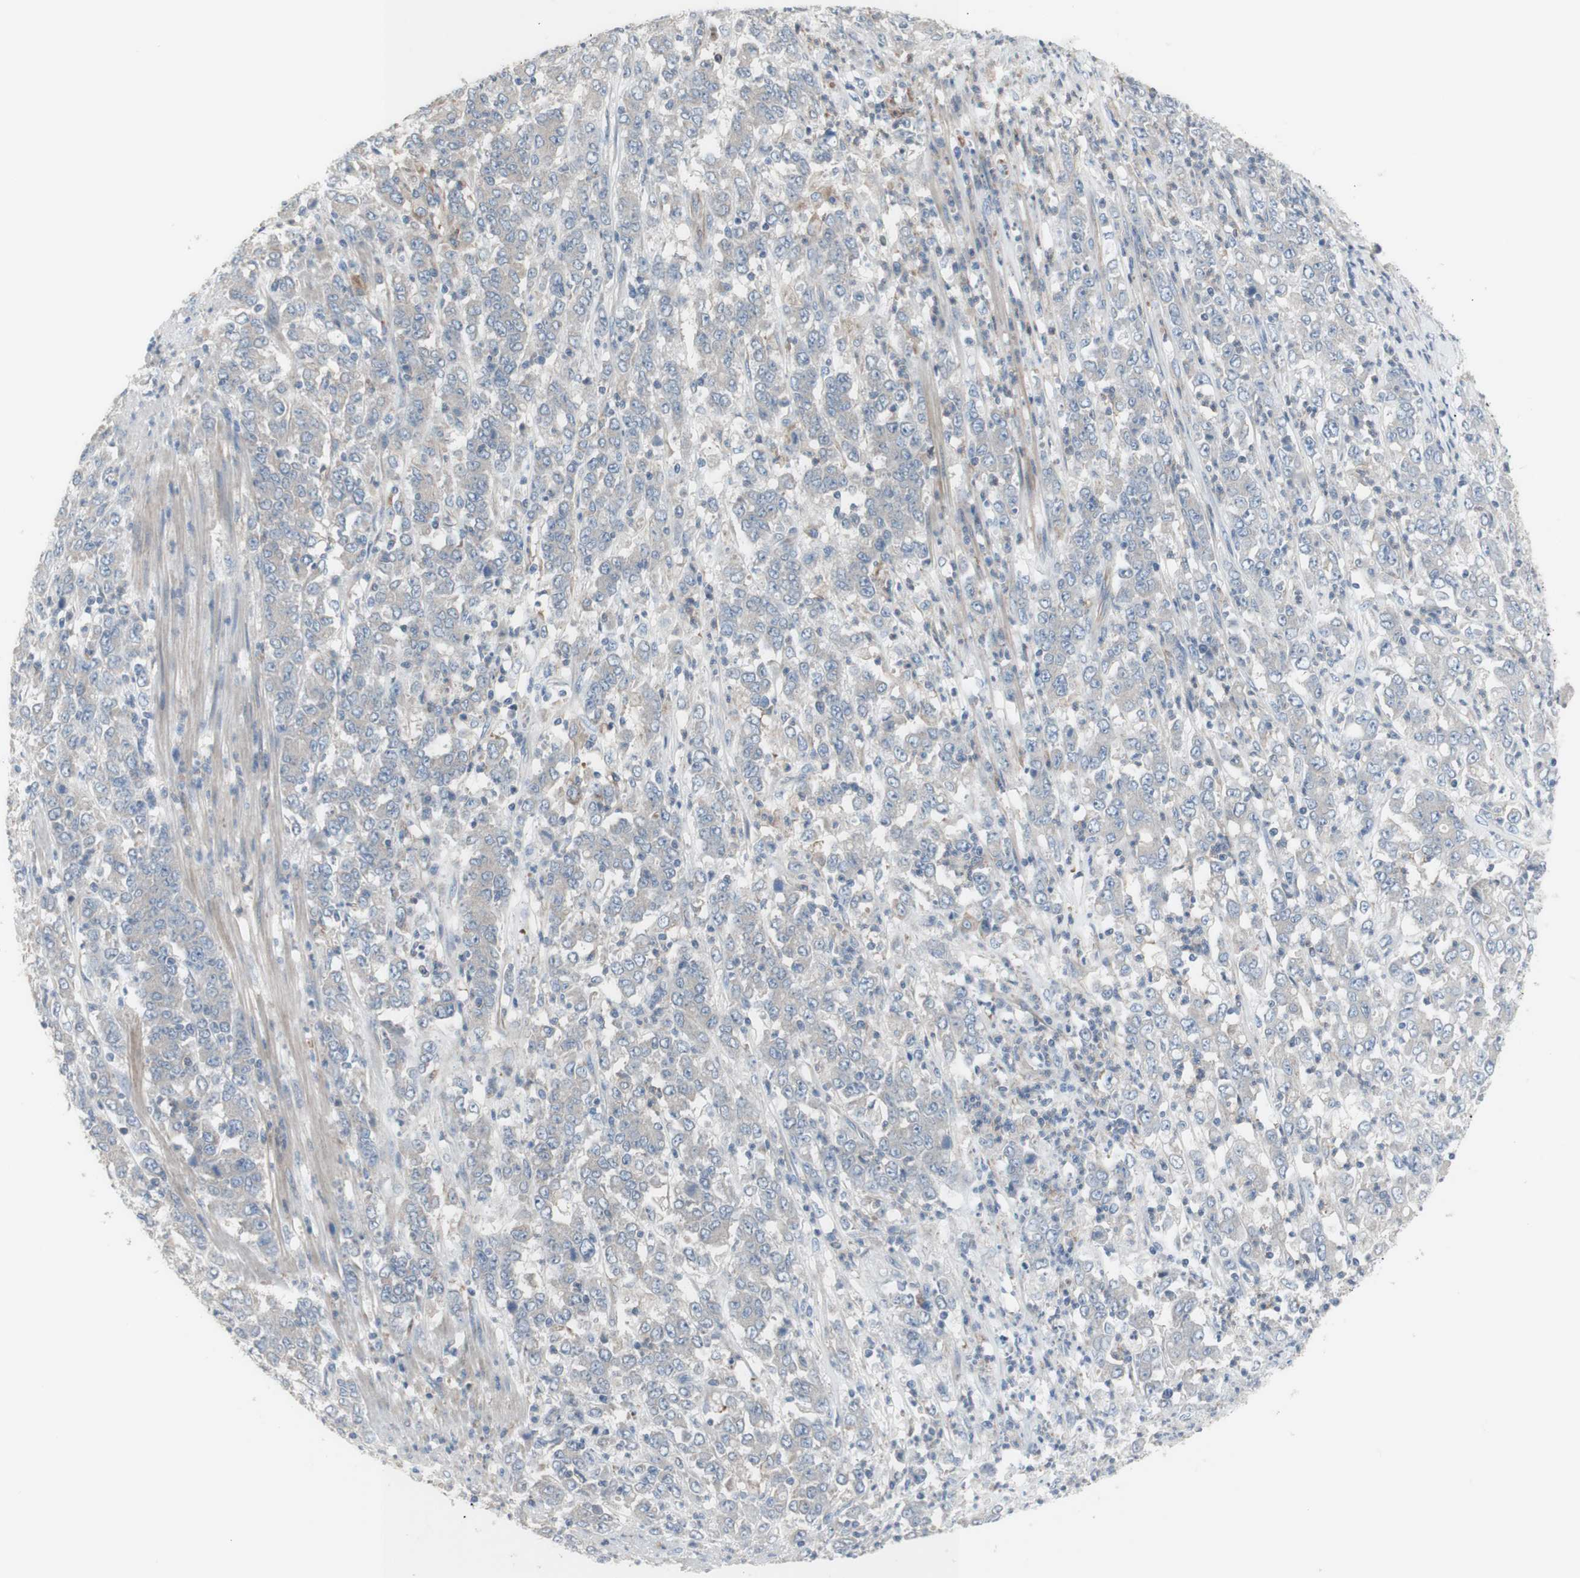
{"staining": {"intensity": "negative", "quantity": "none", "location": "none"}, "tissue": "stomach cancer", "cell_type": "Tumor cells", "image_type": "cancer", "snomed": [{"axis": "morphology", "description": "Adenocarcinoma, NOS"}, {"axis": "topography", "description": "Stomach, lower"}], "caption": "Immunohistochemistry photomicrograph of human stomach adenocarcinoma stained for a protein (brown), which demonstrates no expression in tumor cells.", "gene": "C3orf52", "patient": {"sex": "female", "age": 71}}